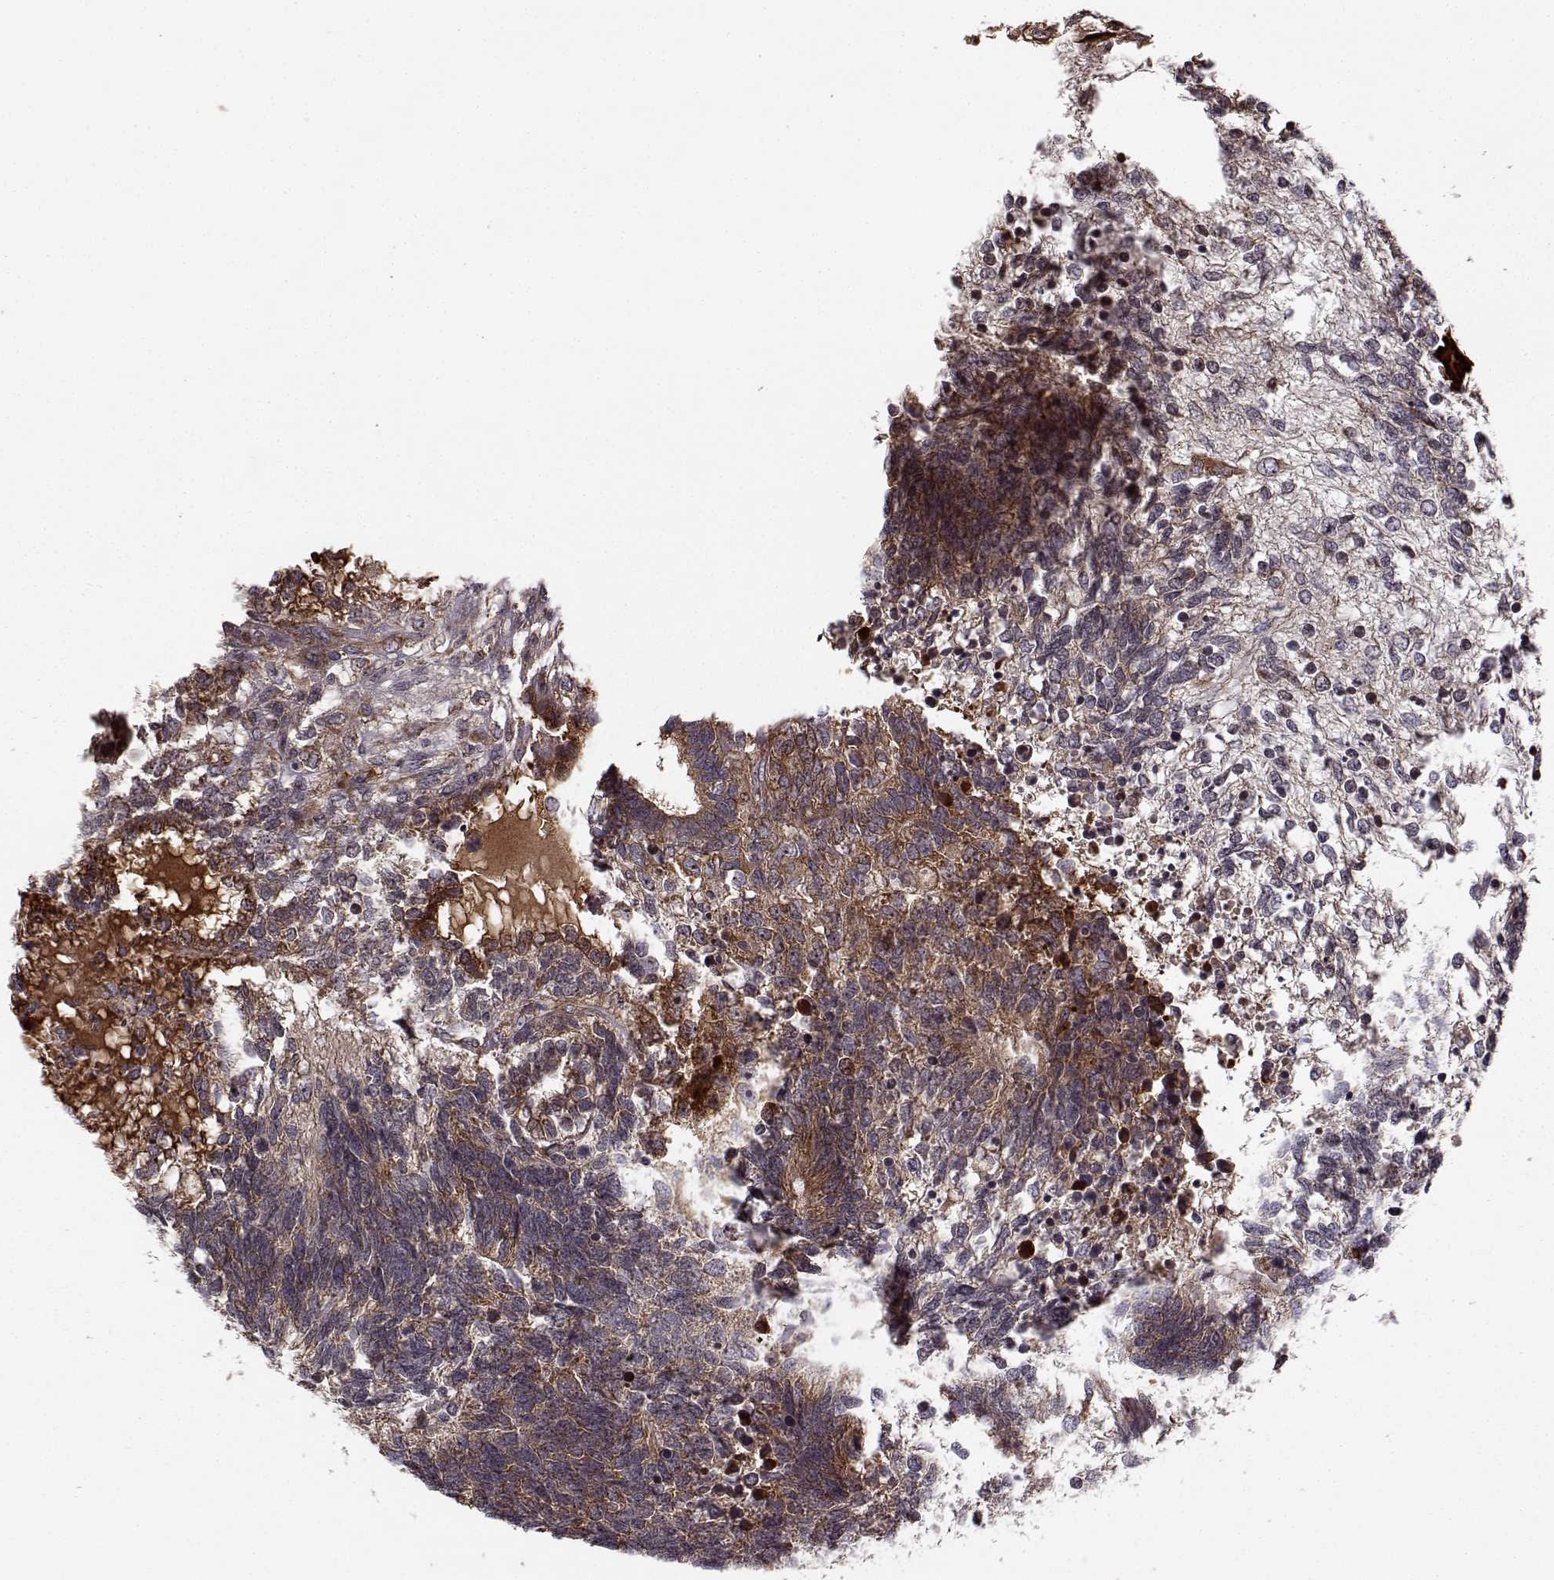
{"staining": {"intensity": "strong", "quantity": "25%-75%", "location": "cytoplasmic/membranous"}, "tissue": "testis cancer", "cell_type": "Tumor cells", "image_type": "cancer", "snomed": [{"axis": "morphology", "description": "Seminoma, NOS"}, {"axis": "morphology", "description": "Carcinoma, Embryonal, NOS"}, {"axis": "topography", "description": "Testis"}], "caption": "Tumor cells demonstrate strong cytoplasmic/membranous staining in approximately 25%-75% of cells in seminoma (testis).", "gene": "RPL31", "patient": {"sex": "male", "age": 41}}